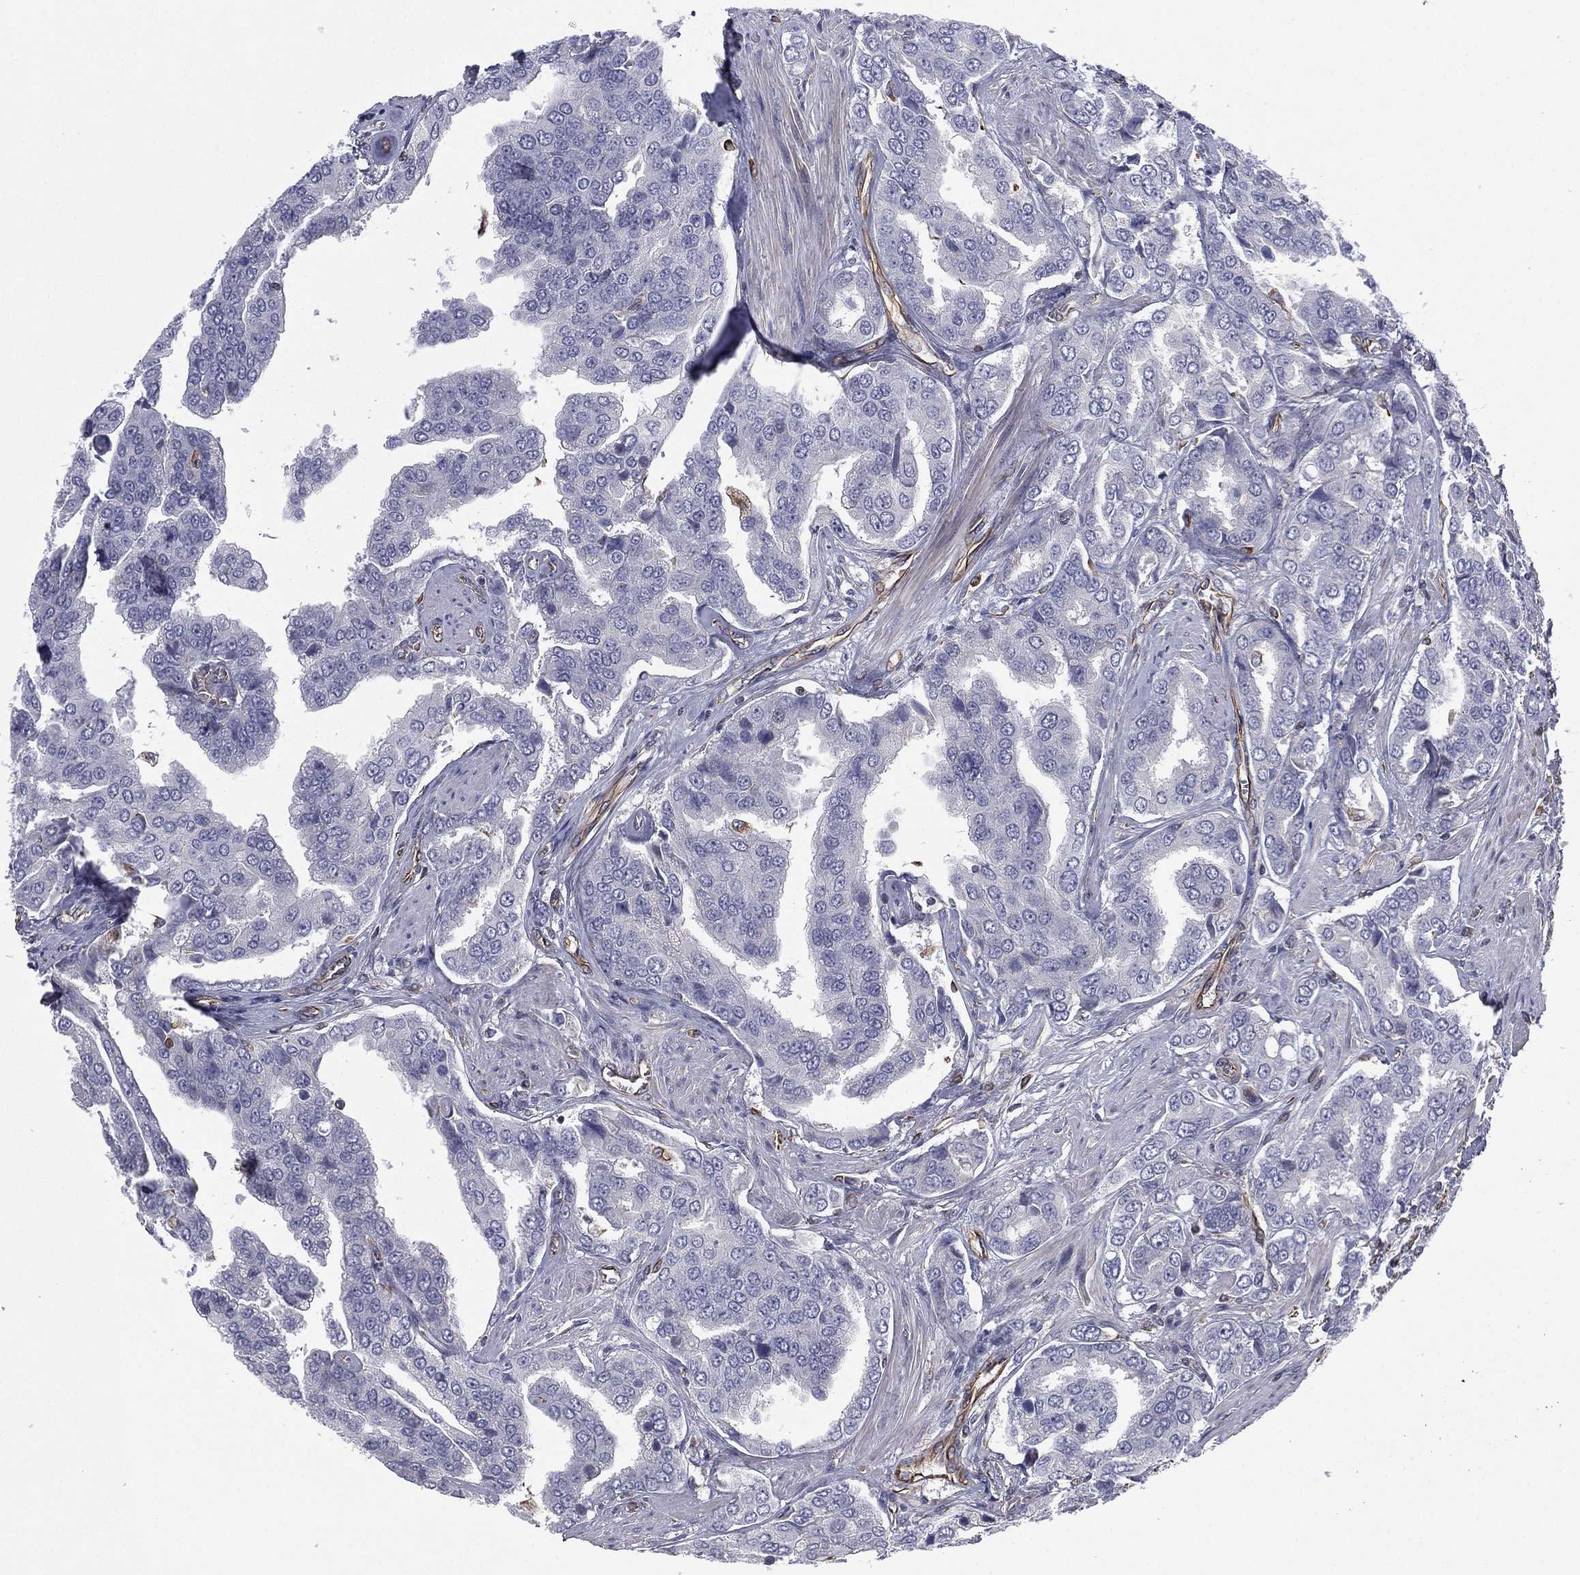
{"staining": {"intensity": "negative", "quantity": "none", "location": "none"}, "tissue": "prostate cancer", "cell_type": "Tumor cells", "image_type": "cancer", "snomed": [{"axis": "morphology", "description": "Adenocarcinoma, NOS"}, {"axis": "topography", "description": "Prostate and seminal vesicle, NOS"}, {"axis": "topography", "description": "Prostate"}], "caption": "High magnification brightfield microscopy of adenocarcinoma (prostate) stained with DAB (3,3'-diaminobenzidine) (brown) and counterstained with hematoxylin (blue): tumor cells show no significant positivity.", "gene": "SCUBE1", "patient": {"sex": "male", "age": 69}}